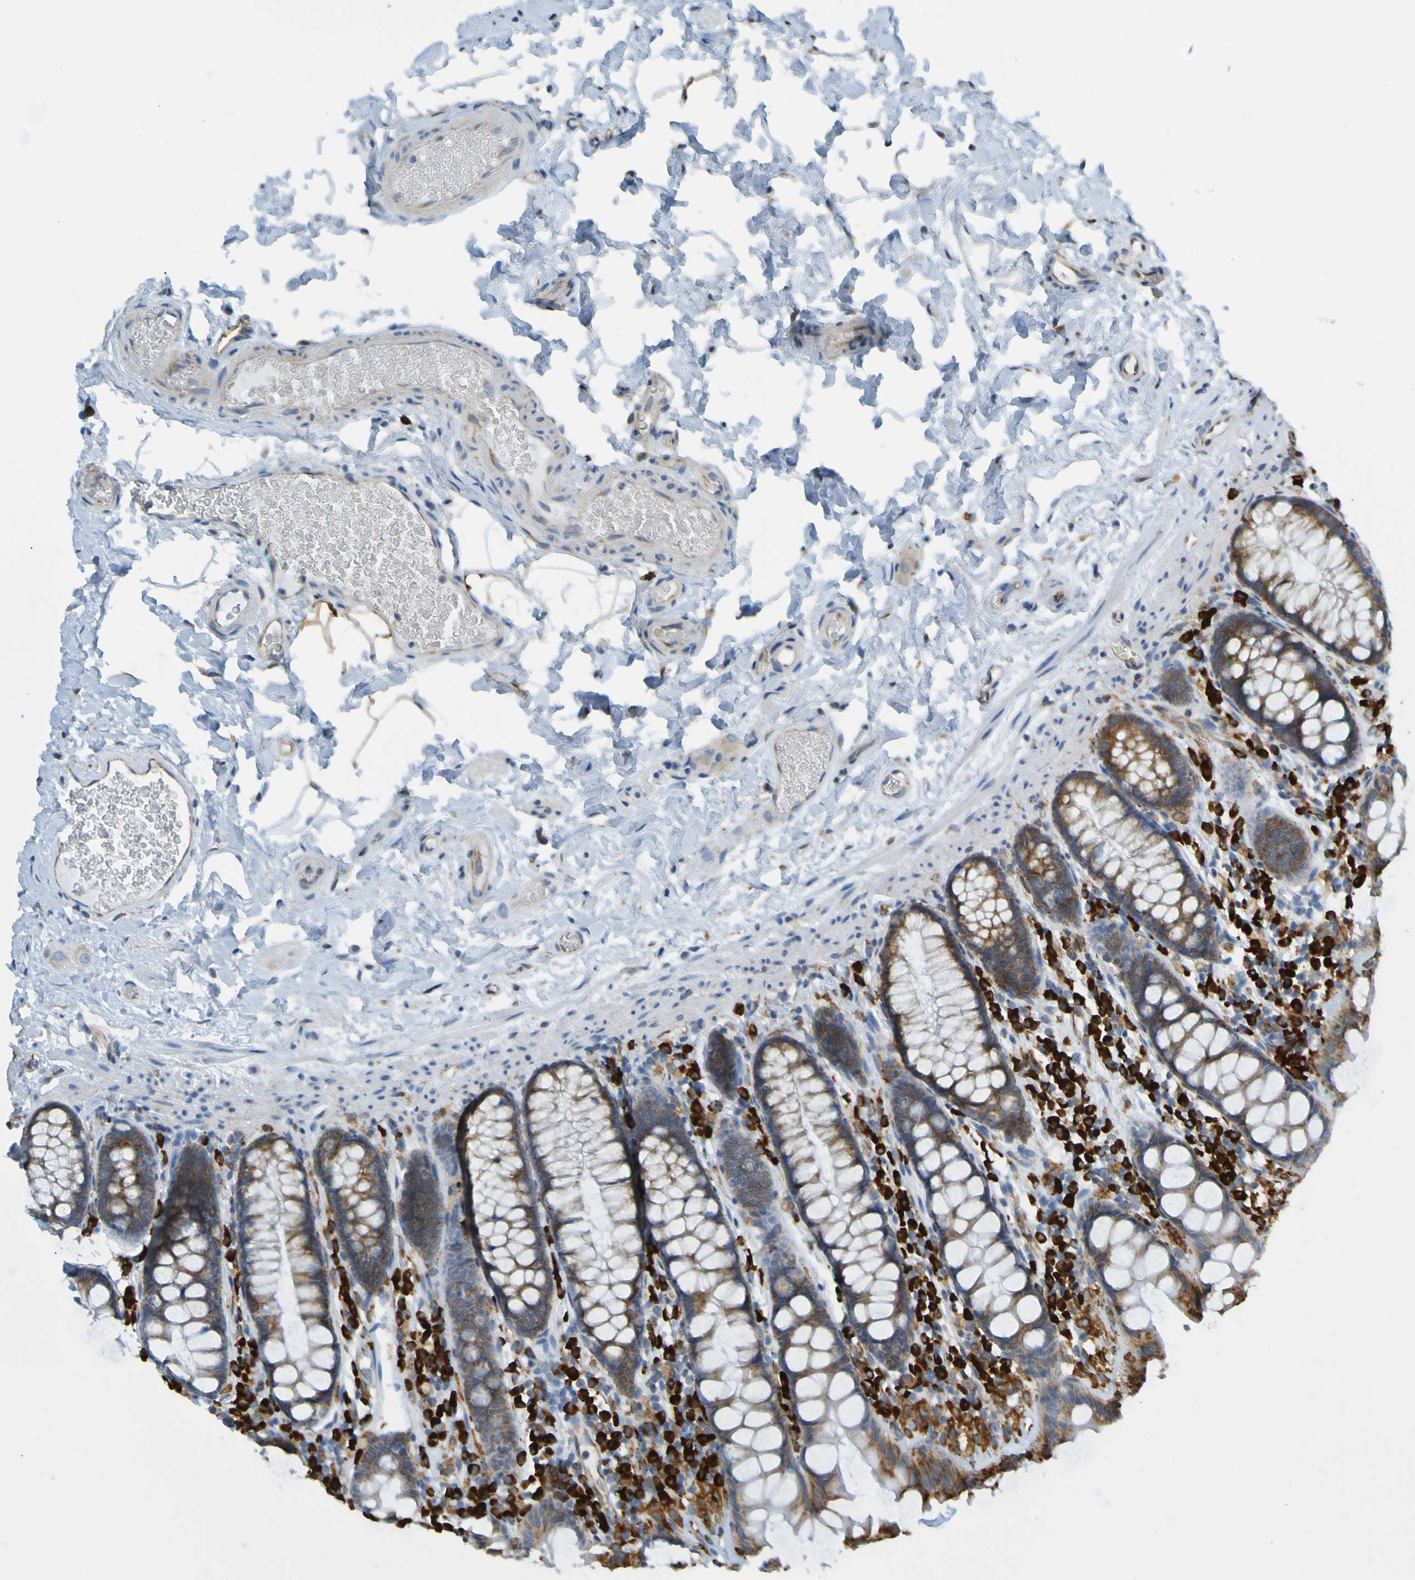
{"staining": {"intensity": "moderate", "quantity": ">75%", "location": "cytoplasmic/membranous"}, "tissue": "colon", "cell_type": "Endothelial cells", "image_type": "normal", "snomed": [{"axis": "morphology", "description": "Normal tissue, NOS"}, {"axis": "topography", "description": "Colon"}], "caption": "Protein analysis of benign colon shows moderate cytoplasmic/membranous positivity in approximately >75% of endothelial cells. (DAB IHC with brightfield microscopy, high magnification).", "gene": "SSR1", "patient": {"sex": "female", "age": 80}}